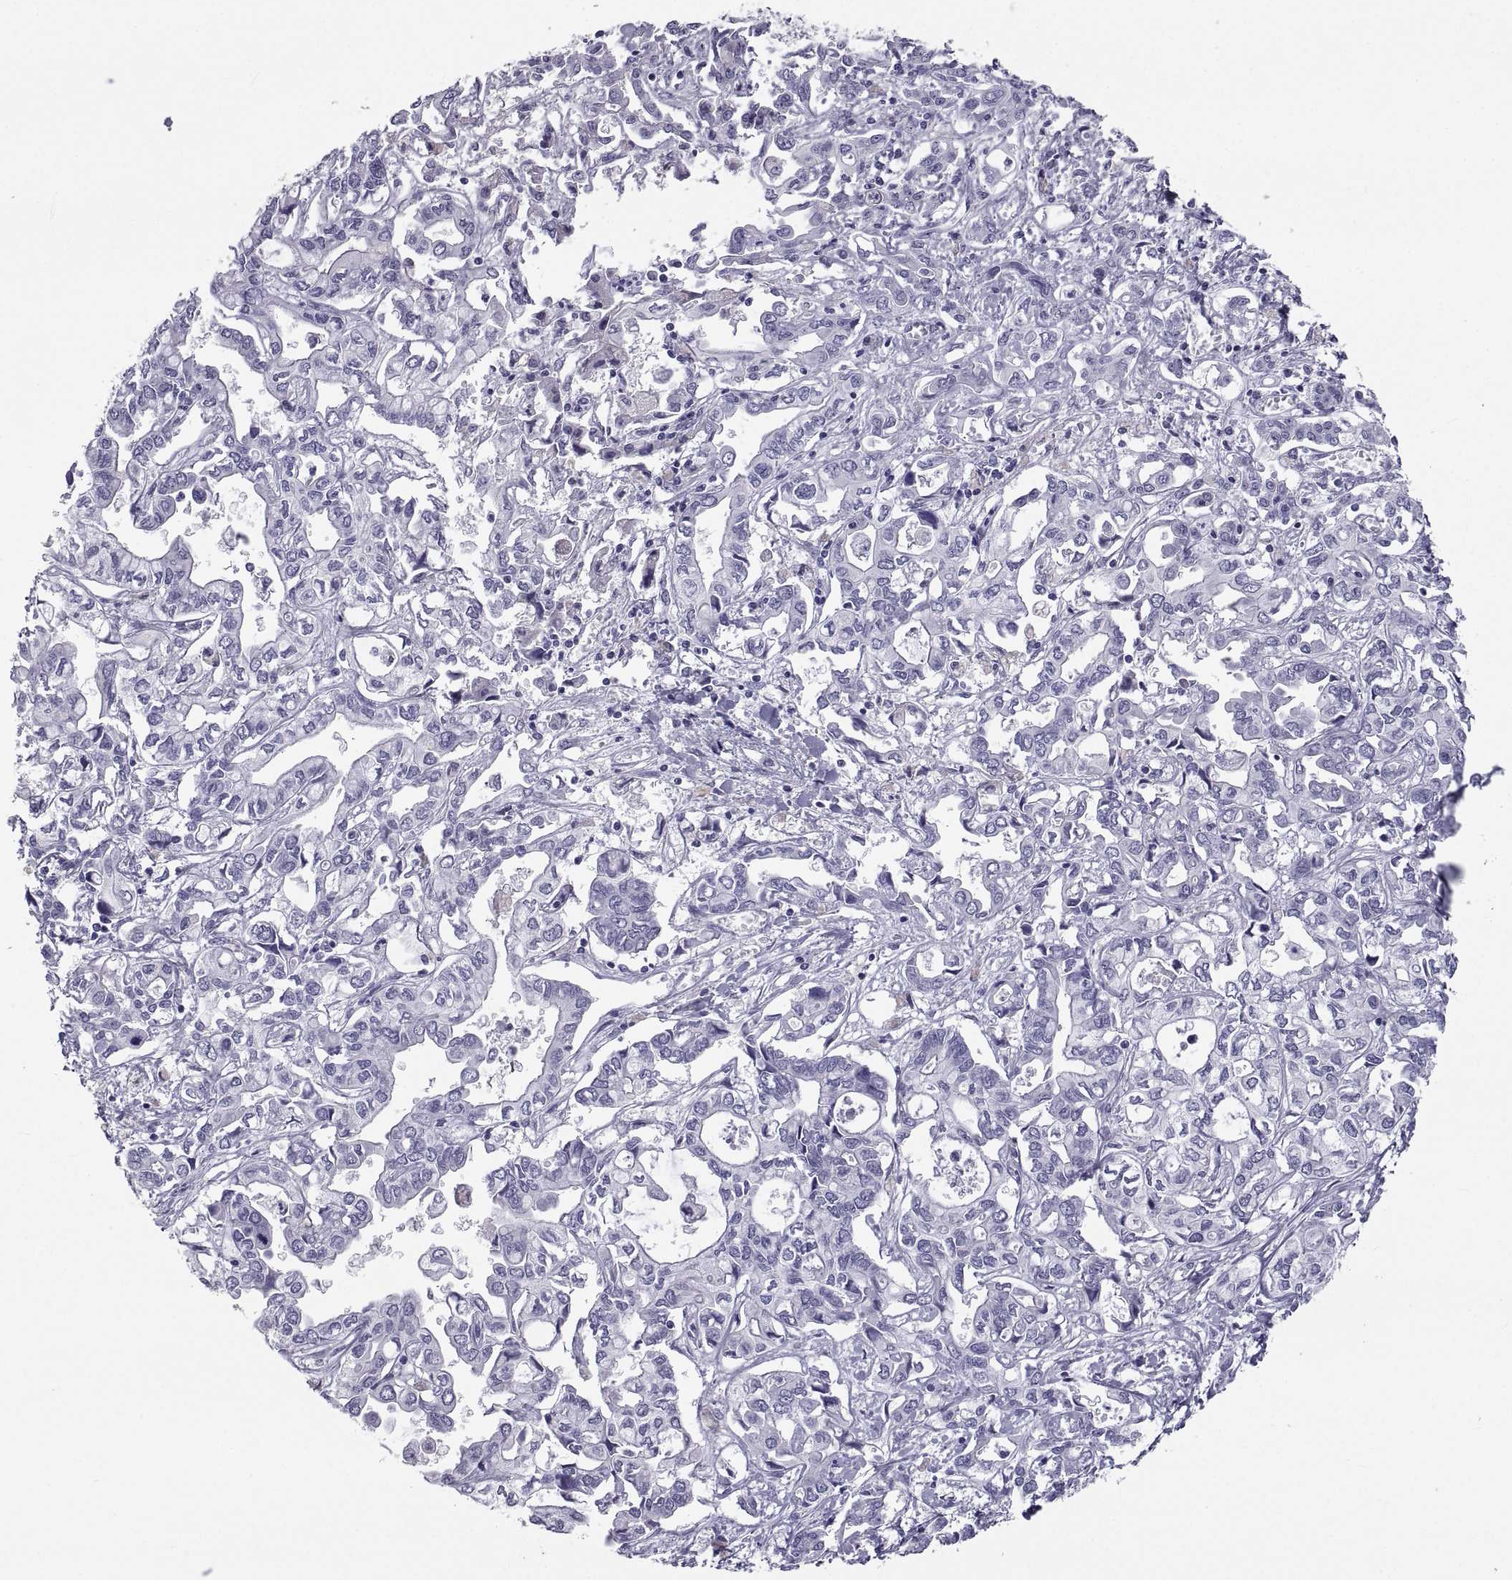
{"staining": {"intensity": "negative", "quantity": "none", "location": "none"}, "tissue": "liver cancer", "cell_type": "Tumor cells", "image_type": "cancer", "snomed": [{"axis": "morphology", "description": "Cholangiocarcinoma"}, {"axis": "topography", "description": "Liver"}], "caption": "An immunohistochemistry histopathology image of liver cancer (cholangiocarcinoma) is shown. There is no staining in tumor cells of liver cancer (cholangiocarcinoma). (DAB (3,3'-diaminobenzidine) immunohistochemistry (IHC) with hematoxylin counter stain).", "gene": "PCSK1N", "patient": {"sex": "female", "age": 64}}